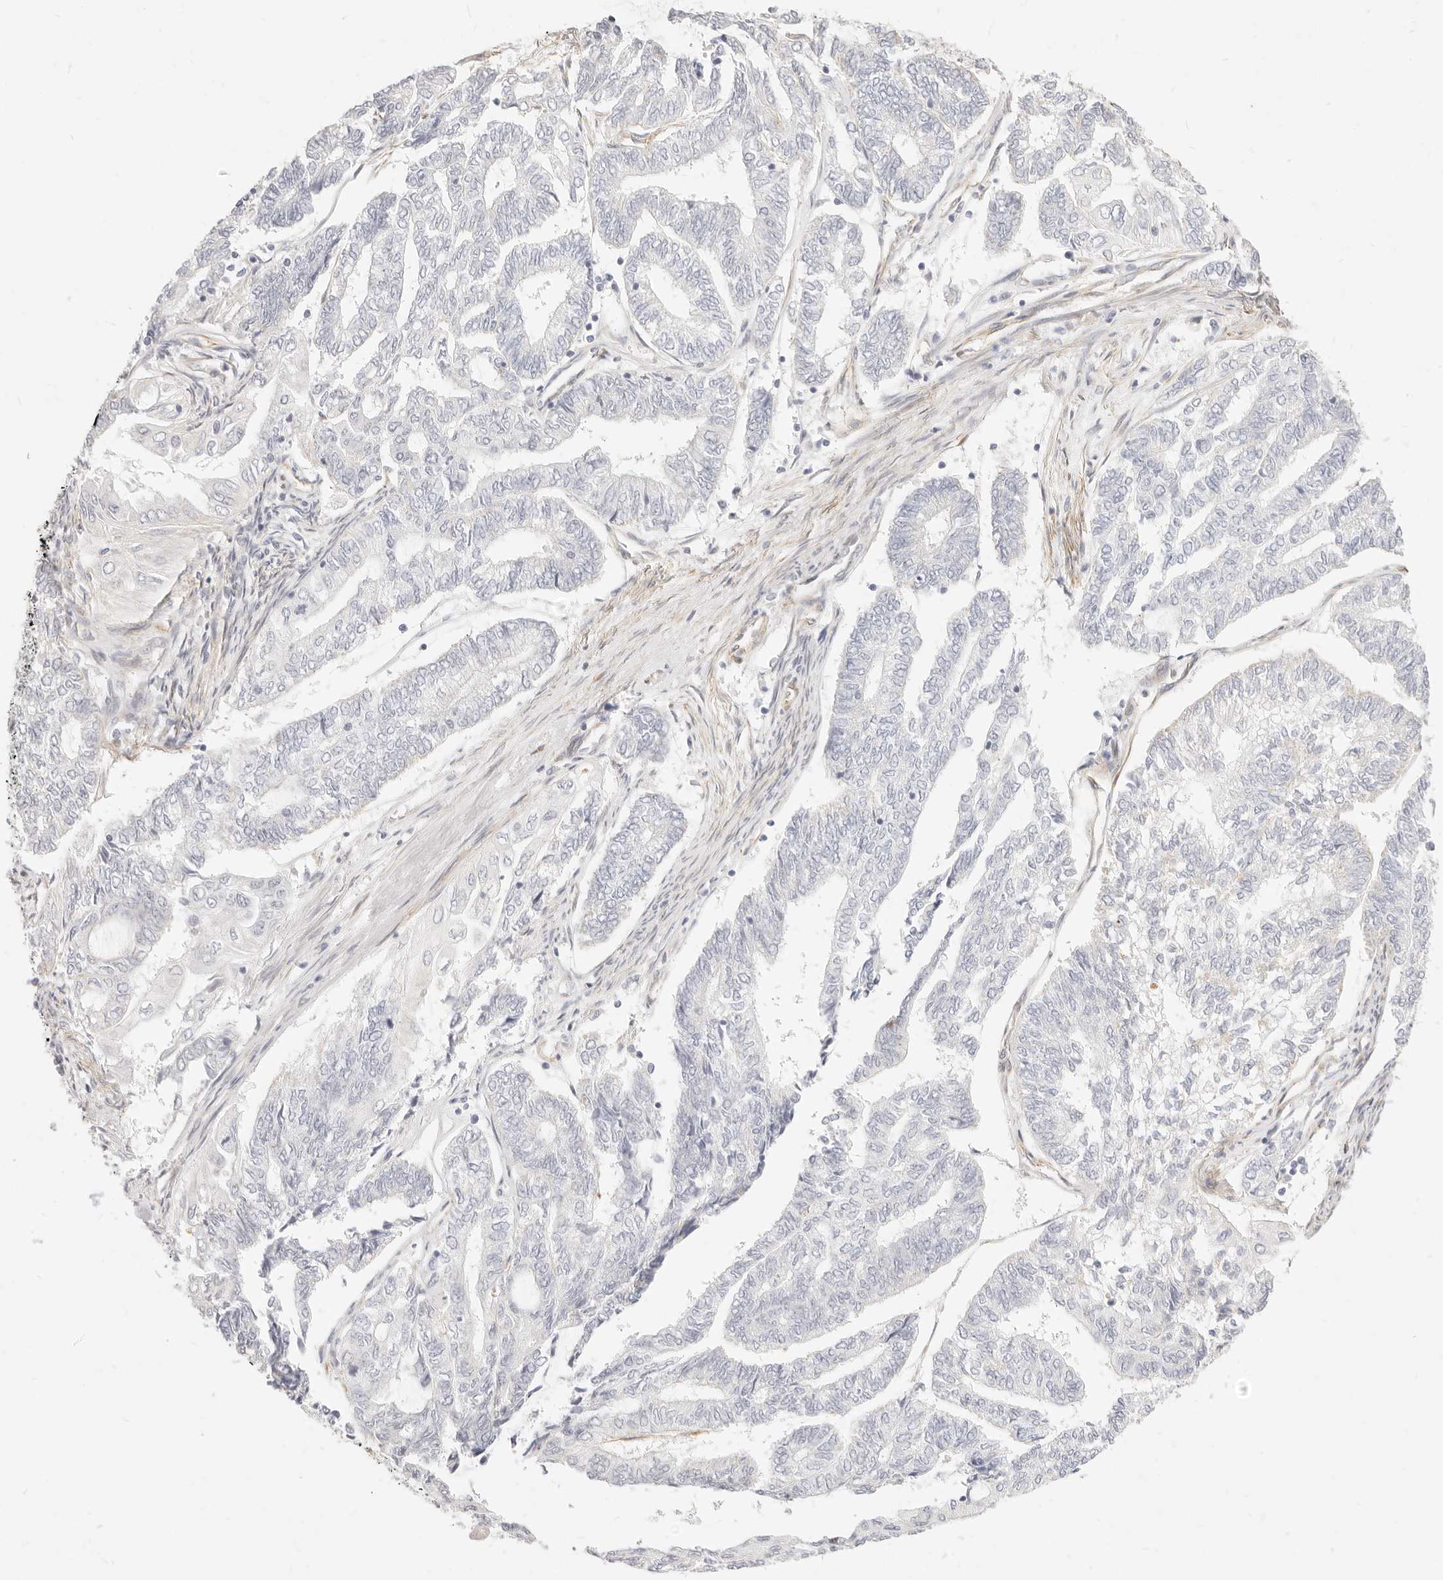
{"staining": {"intensity": "negative", "quantity": "none", "location": "none"}, "tissue": "endometrial cancer", "cell_type": "Tumor cells", "image_type": "cancer", "snomed": [{"axis": "morphology", "description": "Adenocarcinoma, NOS"}, {"axis": "topography", "description": "Uterus"}, {"axis": "topography", "description": "Endometrium"}], "caption": "A high-resolution image shows immunohistochemistry staining of endometrial cancer (adenocarcinoma), which reveals no significant positivity in tumor cells.", "gene": "NUS1", "patient": {"sex": "female", "age": 70}}